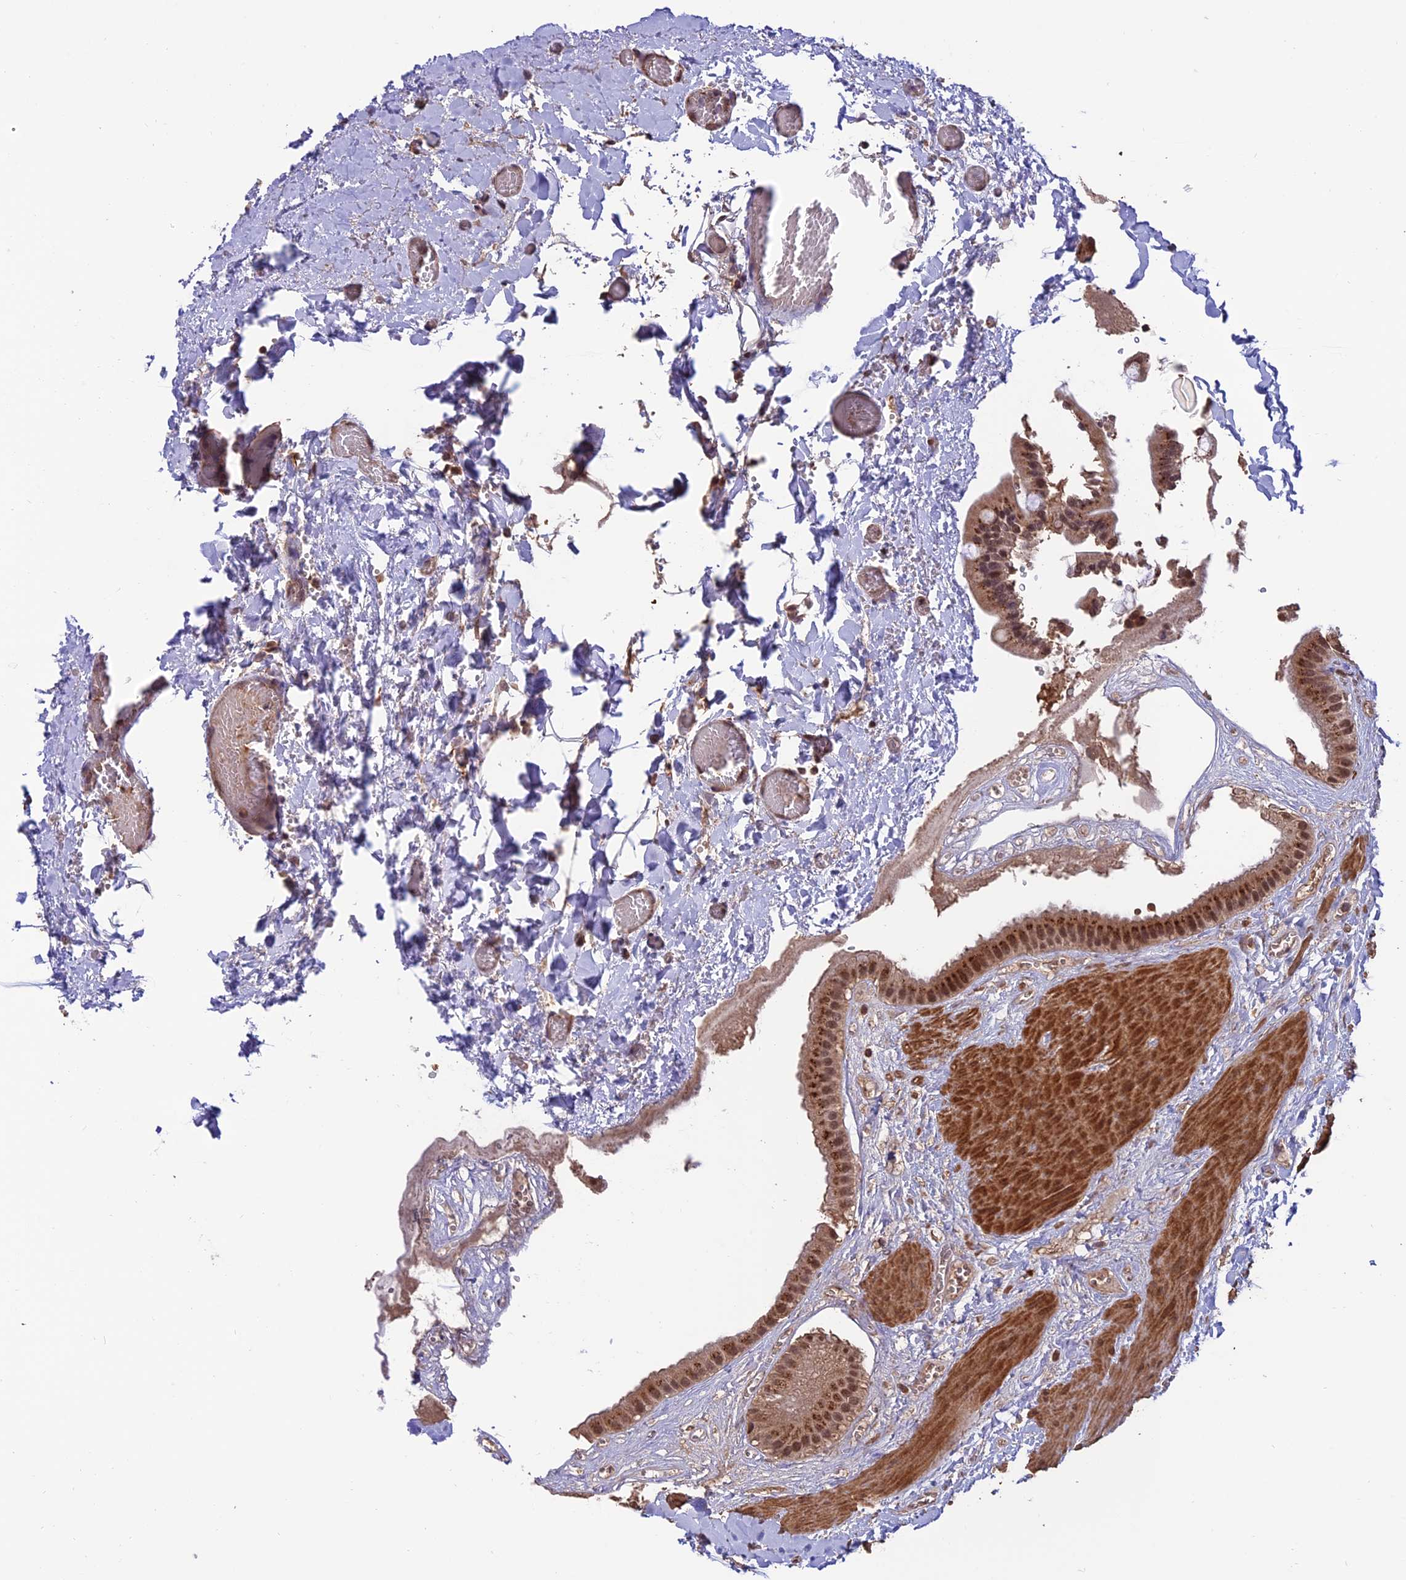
{"staining": {"intensity": "strong", "quantity": ">75%", "location": "cytoplasmic/membranous,nuclear"}, "tissue": "gallbladder", "cell_type": "Glandular cells", "image_type": "normal", "snomed": [{"axis": "morphology", "description": "Normal tissue, NOS"}, {"axis": "topography", "description": "Gallbladder"}], "caption": "Immunohistochemistry (IHC) photomicrograph of benign human gallbladder stained for a protein (brown), which demonstrates high levels of strong cytoplasmic/membranous,nuclear positivity in about >75% of glandular cells.", "gene": "CABIN1", "patient": {"sex": "male", "age": 55}}